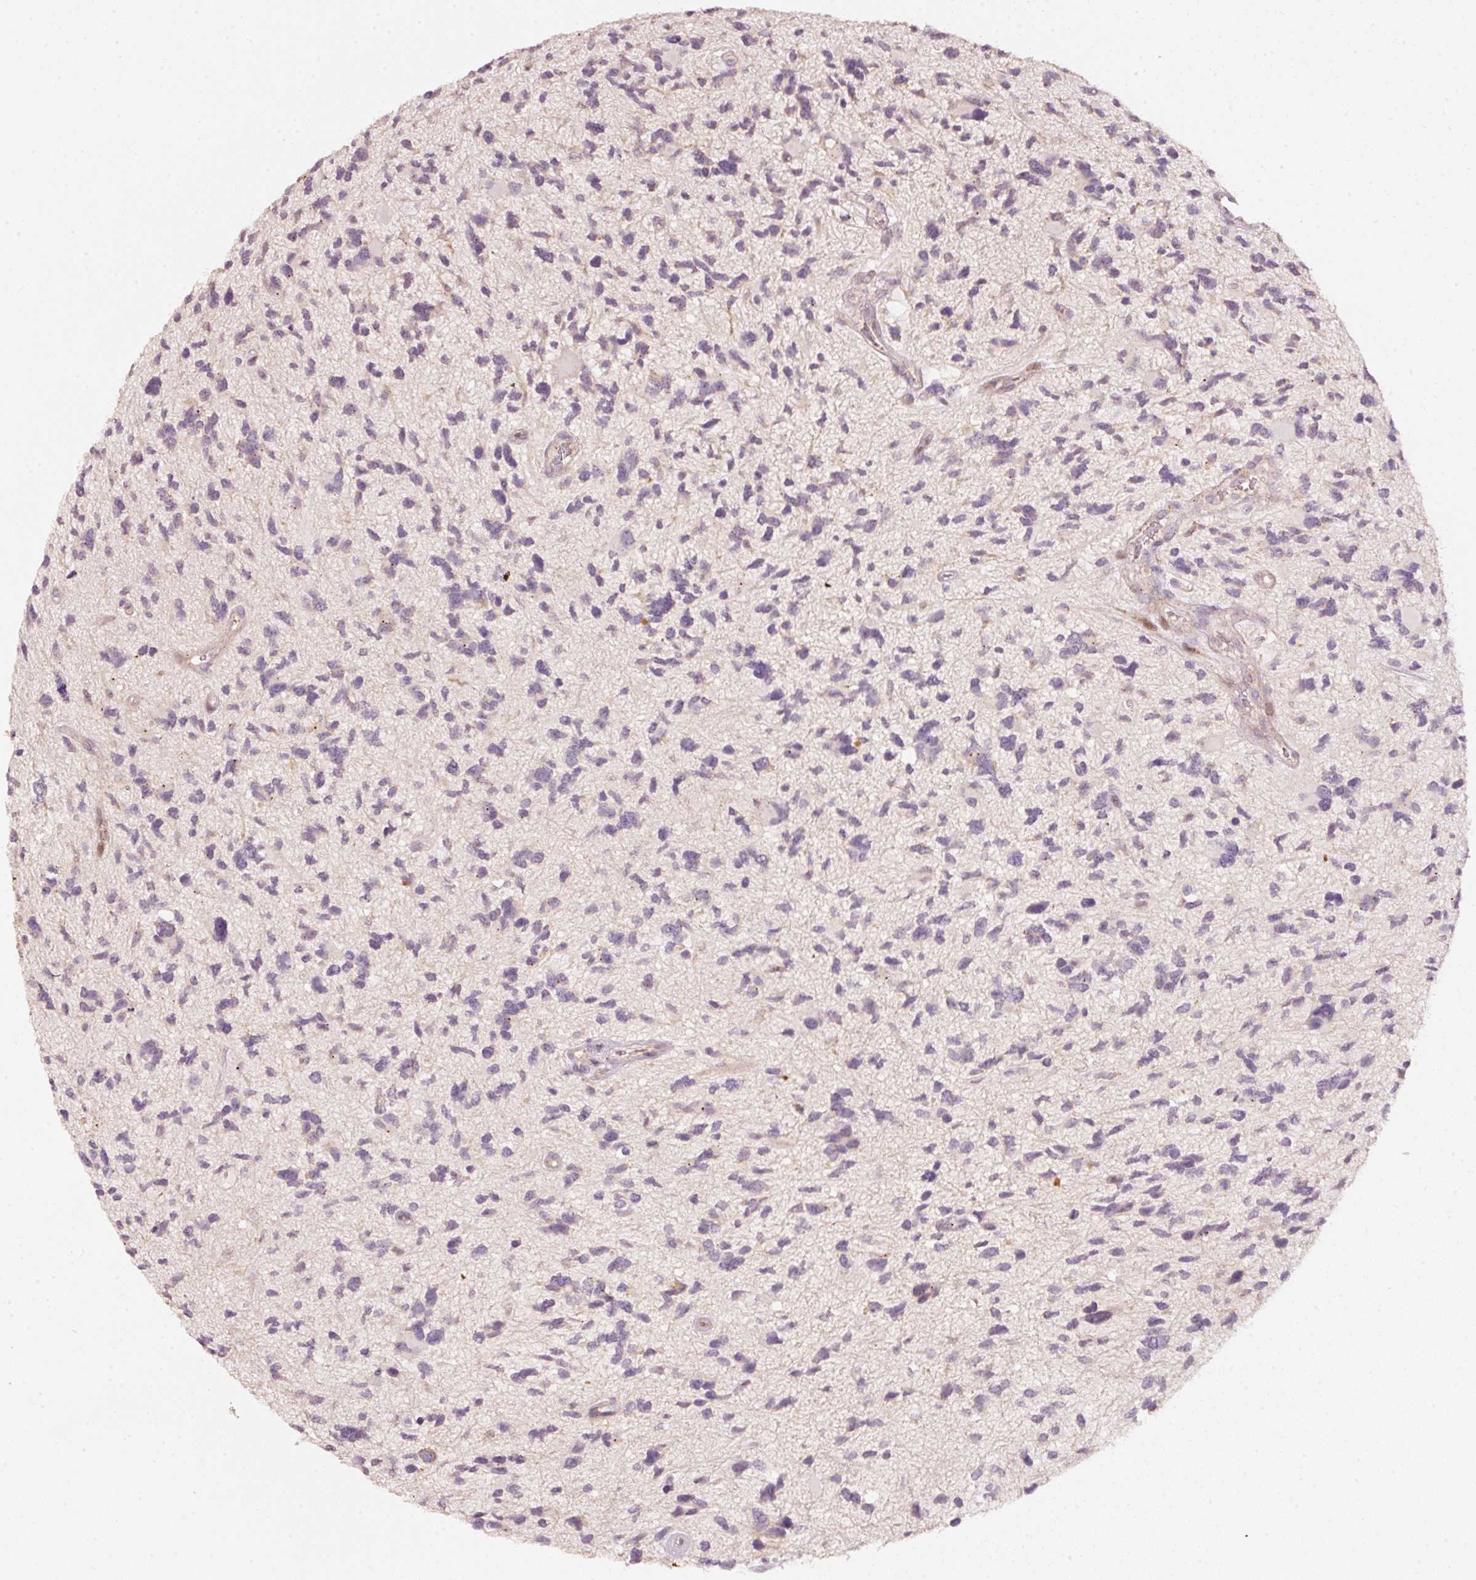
{"staining": {"intensity": "negative", "quantity": "none", "location": "none"}, "tissue": "glioma", "cell_type": "Tumor cells", "image_type": "cancer", "snomed": [{"axis": "morphology", "description": "Glioma, malignant, High grade"}, {"axis": "topography", "description": "Brain"}], "caption": "Tumor cells are negative for brown protein staining in glioma.", "gene": "TOB2", "patient": {"sex": "female", "age": 11}}